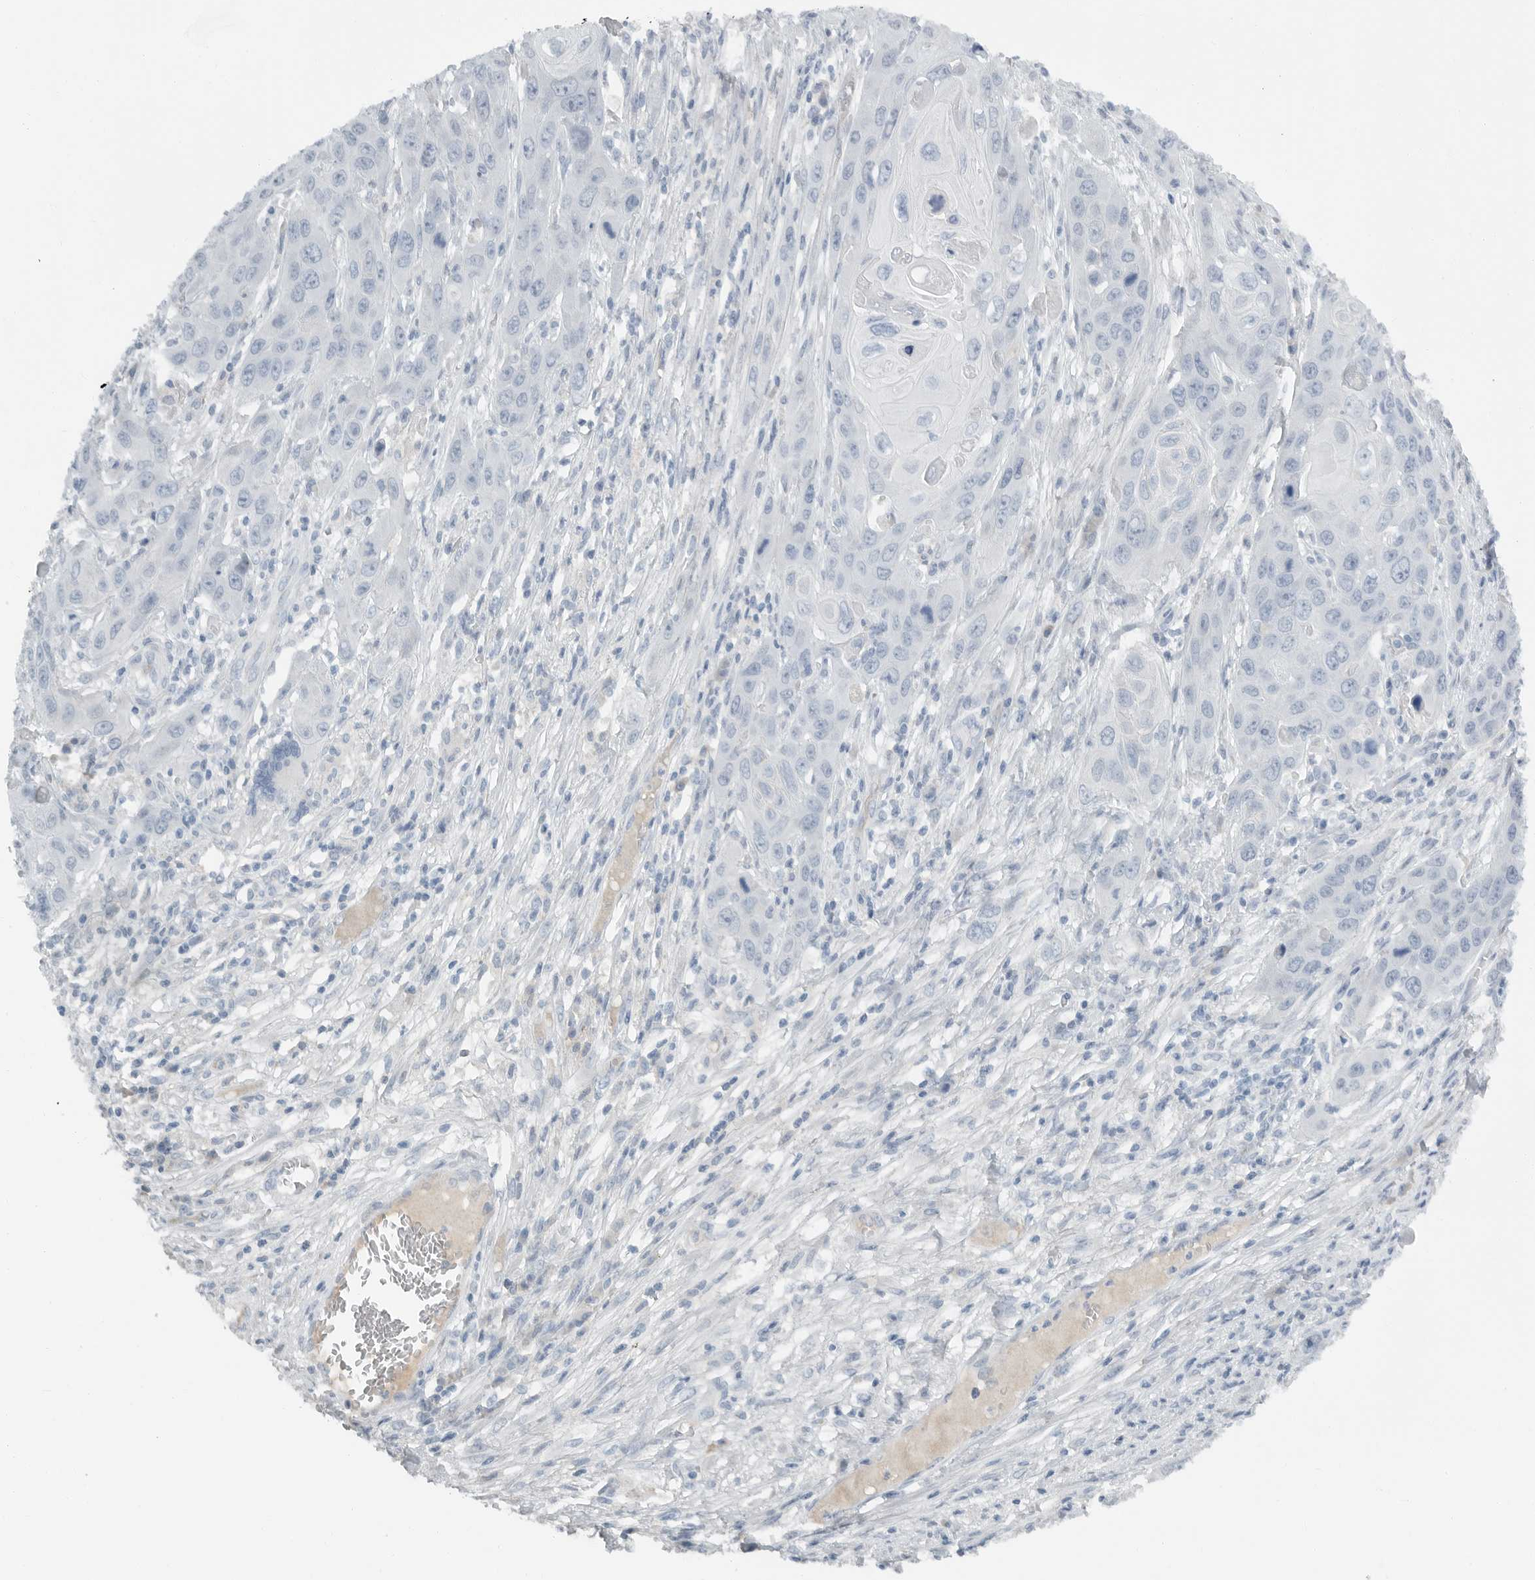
{"staining": {"intensity": "negative", "quantity": "none", "location": "none"}, "tissue": "skin cancer", "cell_type": "Tumor cells", "image_type": "cancer", "snomed": [{"axis": "morphology", "description": "Squamous cell carcinoma, NOS"}, {"axis": "topography", "description": "Skin"}], "caption": "Tumor cells are negative for brown protein staining in squamous cell carcinoma (skin).", "gene": "PAM", "patient": {"sex": "male", "age": 55}}